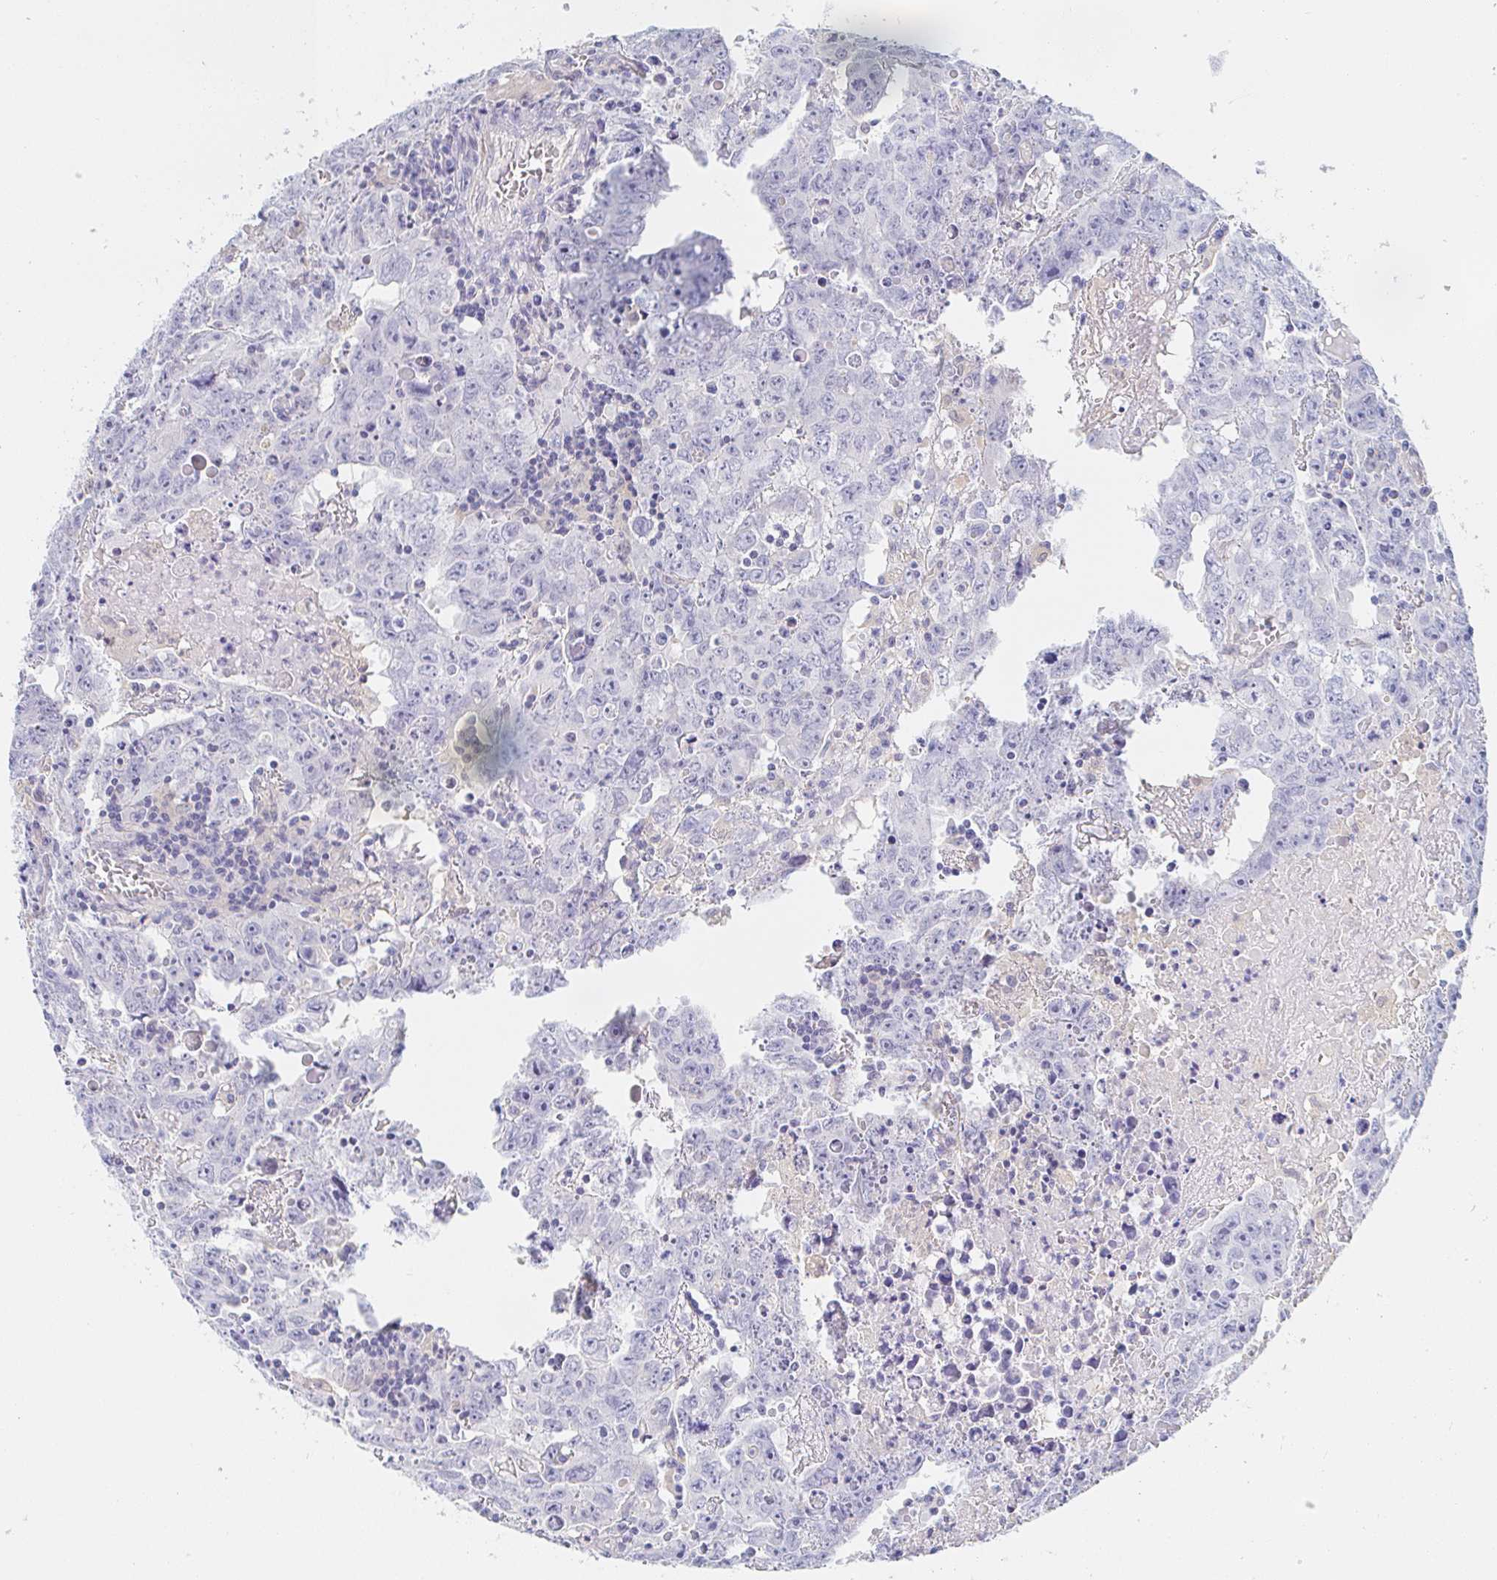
{"staining": {"intensity": "negative", "quantity": "none", "location": "none"}, "tissue": "testis cancer", "cell_type": "Tumor cells", "image_type": "cancer", "snomed": [{"axis": "morphology", "description": "Carcinoma, Embryonal, NOS"}, {"axis": "topography", "description": "Testis"}], "caption": "Immunohistochemical staining of human testis cancer shows no significant positivity in tumor cells.", "gene": "PDE6B", "patient": {"sex": "male", "age": 22}}